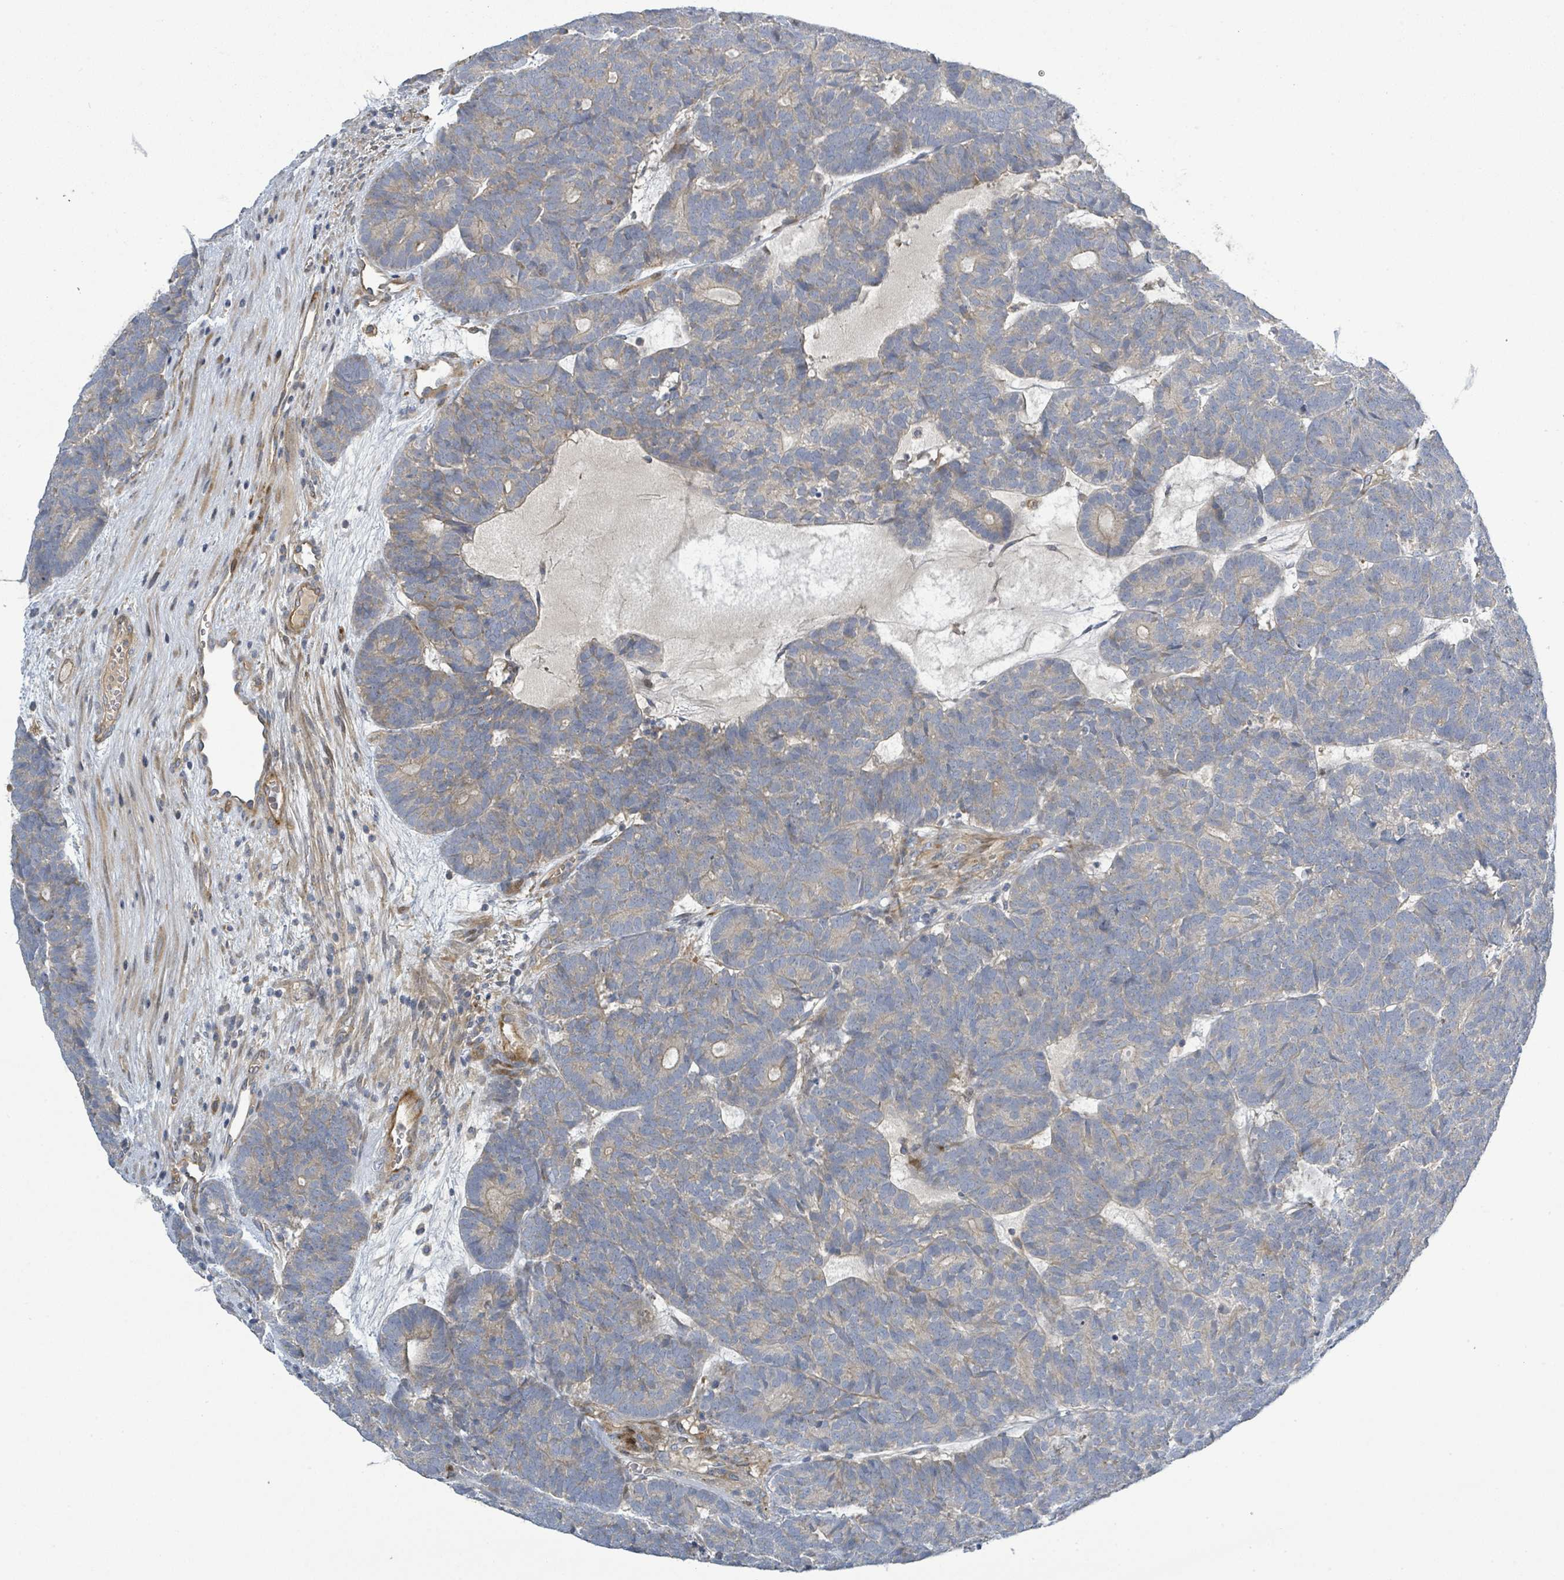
{"staining": {"intensity": "weak", "quantity": "<25%", "location": "cytoplasmic/membranous"}, "tissue": "head and neck cancer", "cell_type": "Tumor cells", "image_type": "cancer", "snomed": [{"axis": "morphology", "description": "Adenocarcinoma, NOS"}, {"axis": "topography", "description": "Head-Neck"}], "caption": "This is an immunohistochemistry histopathology image of human adenocarcinoma (head and neck). There is no expression in tumor cells.", "gene": "CFAP210", "patient": {"sex": "female", "age": 81}}